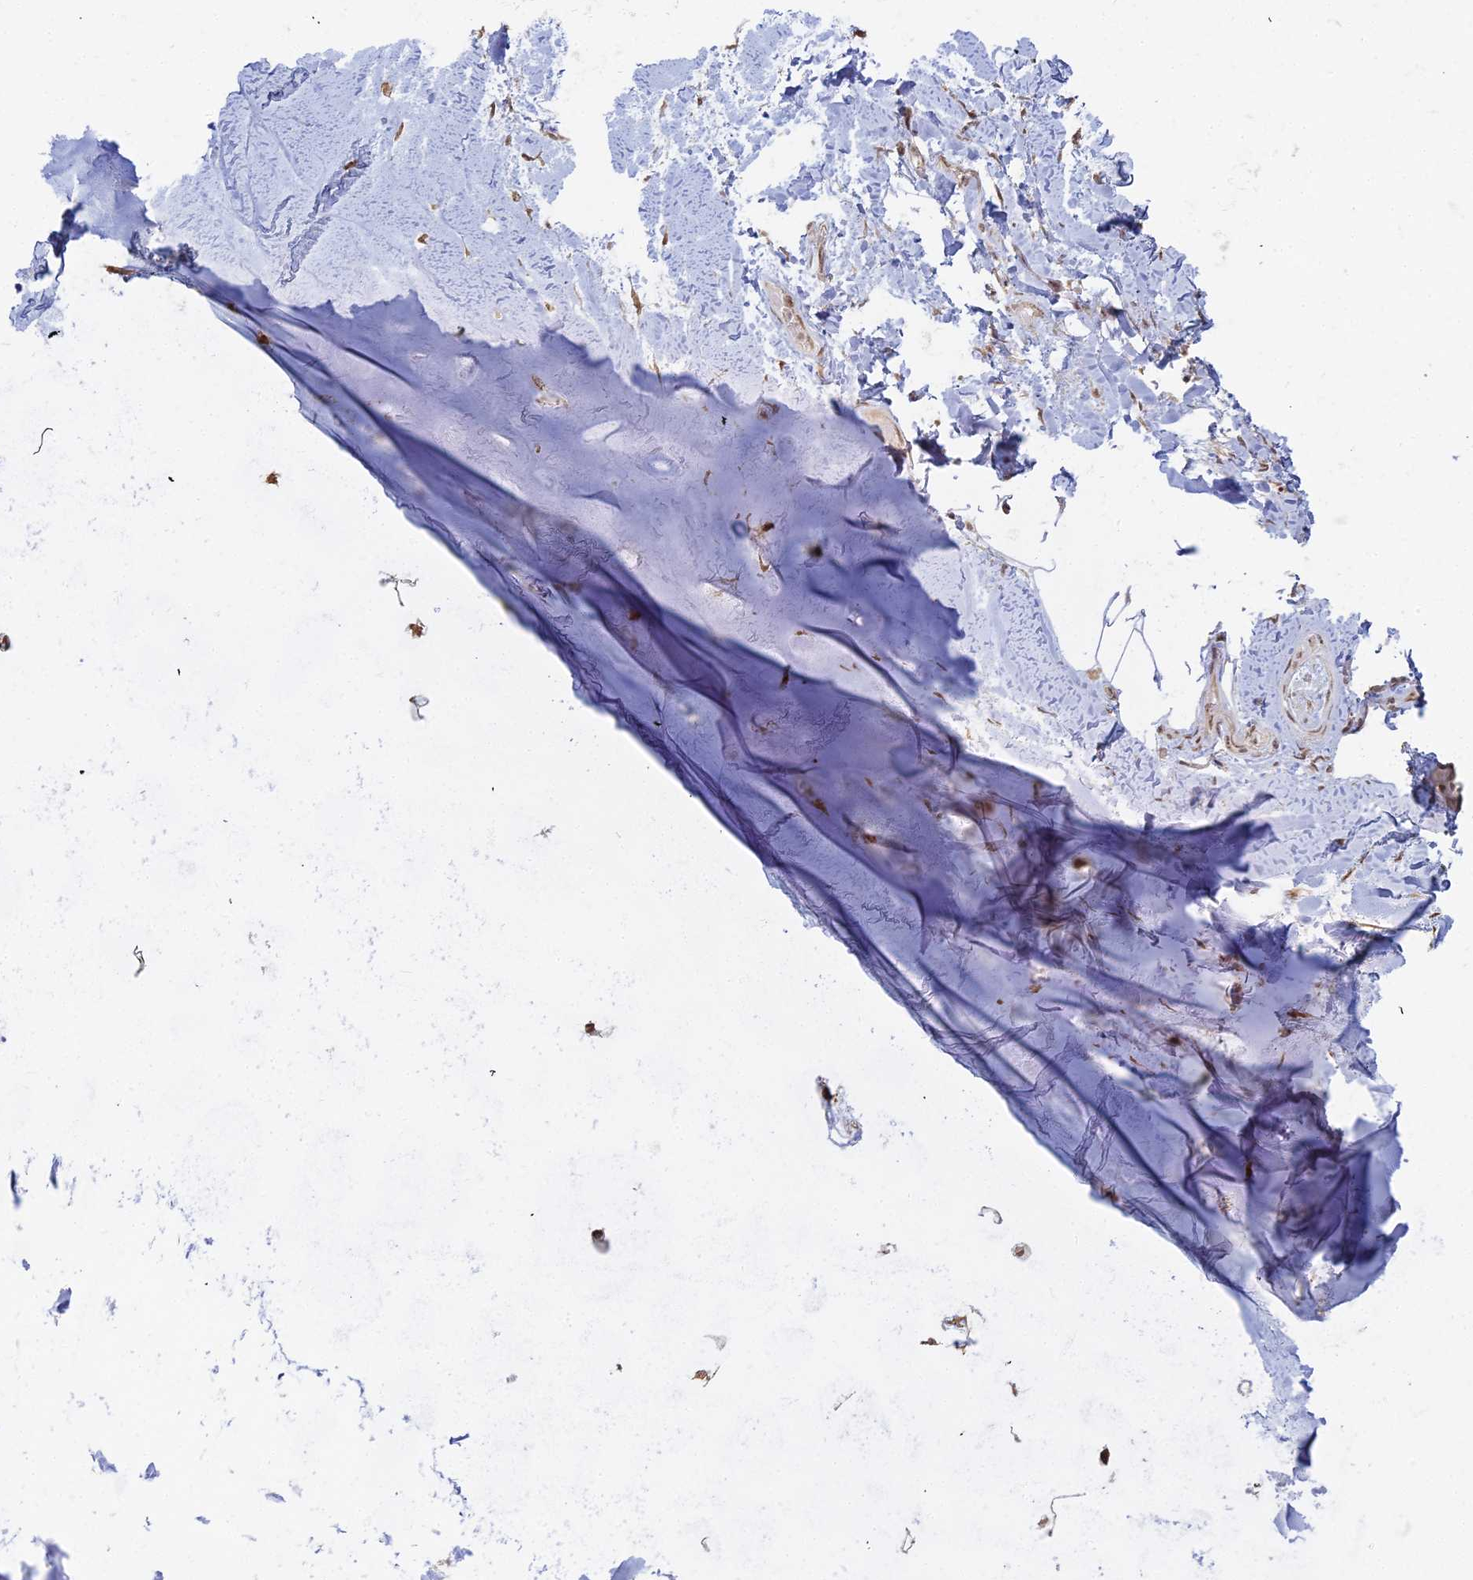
{"staining": {"intensity": "negative", "quantity": "none", "location": "none"}, "tissue": "adipose tissue", "cell_type": "Adipocytes", "image_type": "normal", "snomed": [{"axis": "morphology", "description": "Normal tissue, NOS"}, {"axis": "topography", "description": "Lymph node"}, {"axis": "topography", "description": "Cartilage tissue"}, {"axis": "topography", "description": "Bronchus"}], "caption": "Protein analysis of benign adipose tissue reveals no significant positivity in adipocytes.", "gene": "ABCA2", "patient": {"sex": "male", "age": 63}}